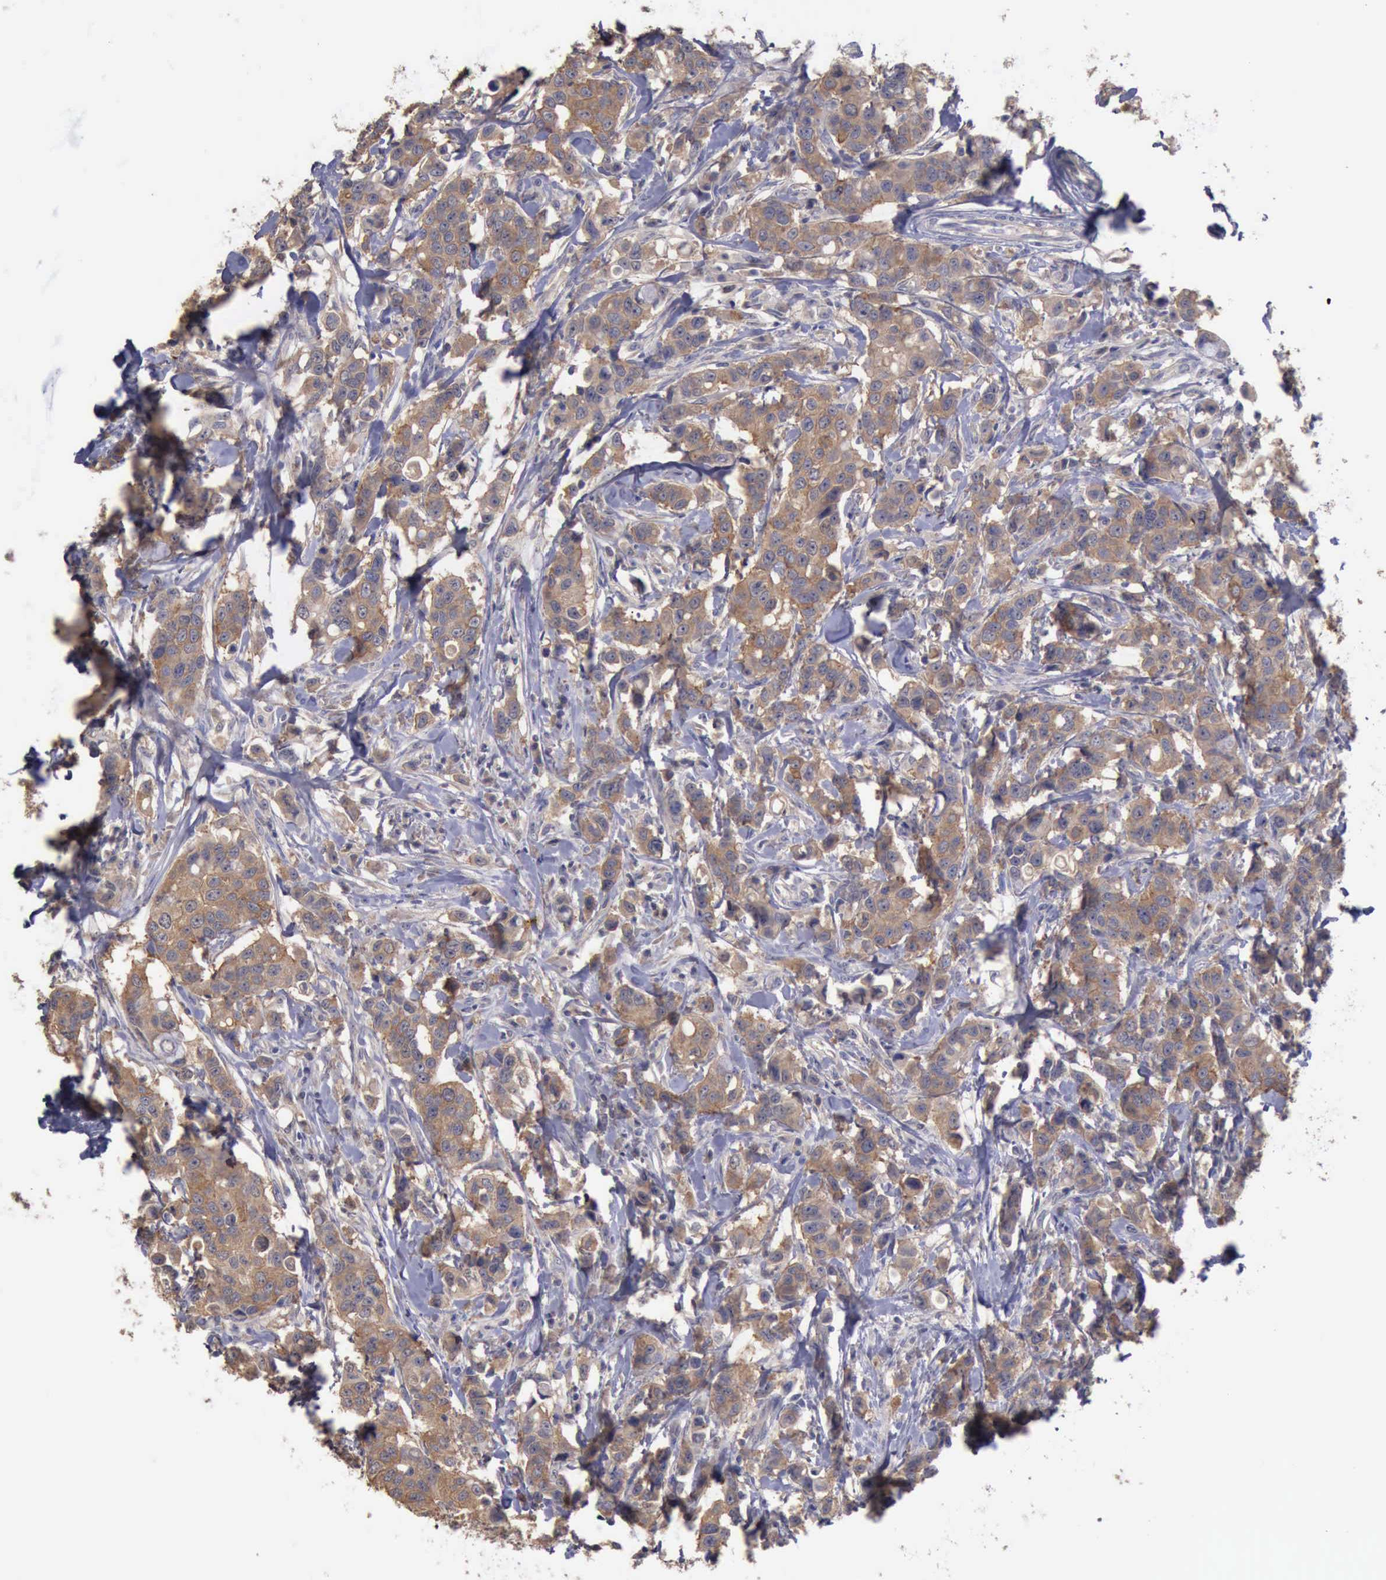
{"staining": {"intensity": "weak", "quantity": ">75%", "location": "cytoplasmic/membranous"}, "tissue": "breast cancer", "cell_type": "Tumor cells", "image_type": "cancer", "snomed": [{"axis": "morphology", "description": "Duct carcinoma"}, {"axis": "topography", "description": "Breast"}], "caption": "This histopathology image exhibits invasive ductal carcinoma (breast) stained with immunohistochemistry (IHC) to label a protein in brown. The cytoplasmic/membranous of tumor cells show weak positivity for the protein. Nuclei are counter-stained blue.", "gene": "PHKA1", "patient": {"sex": "female", "age": 27}}